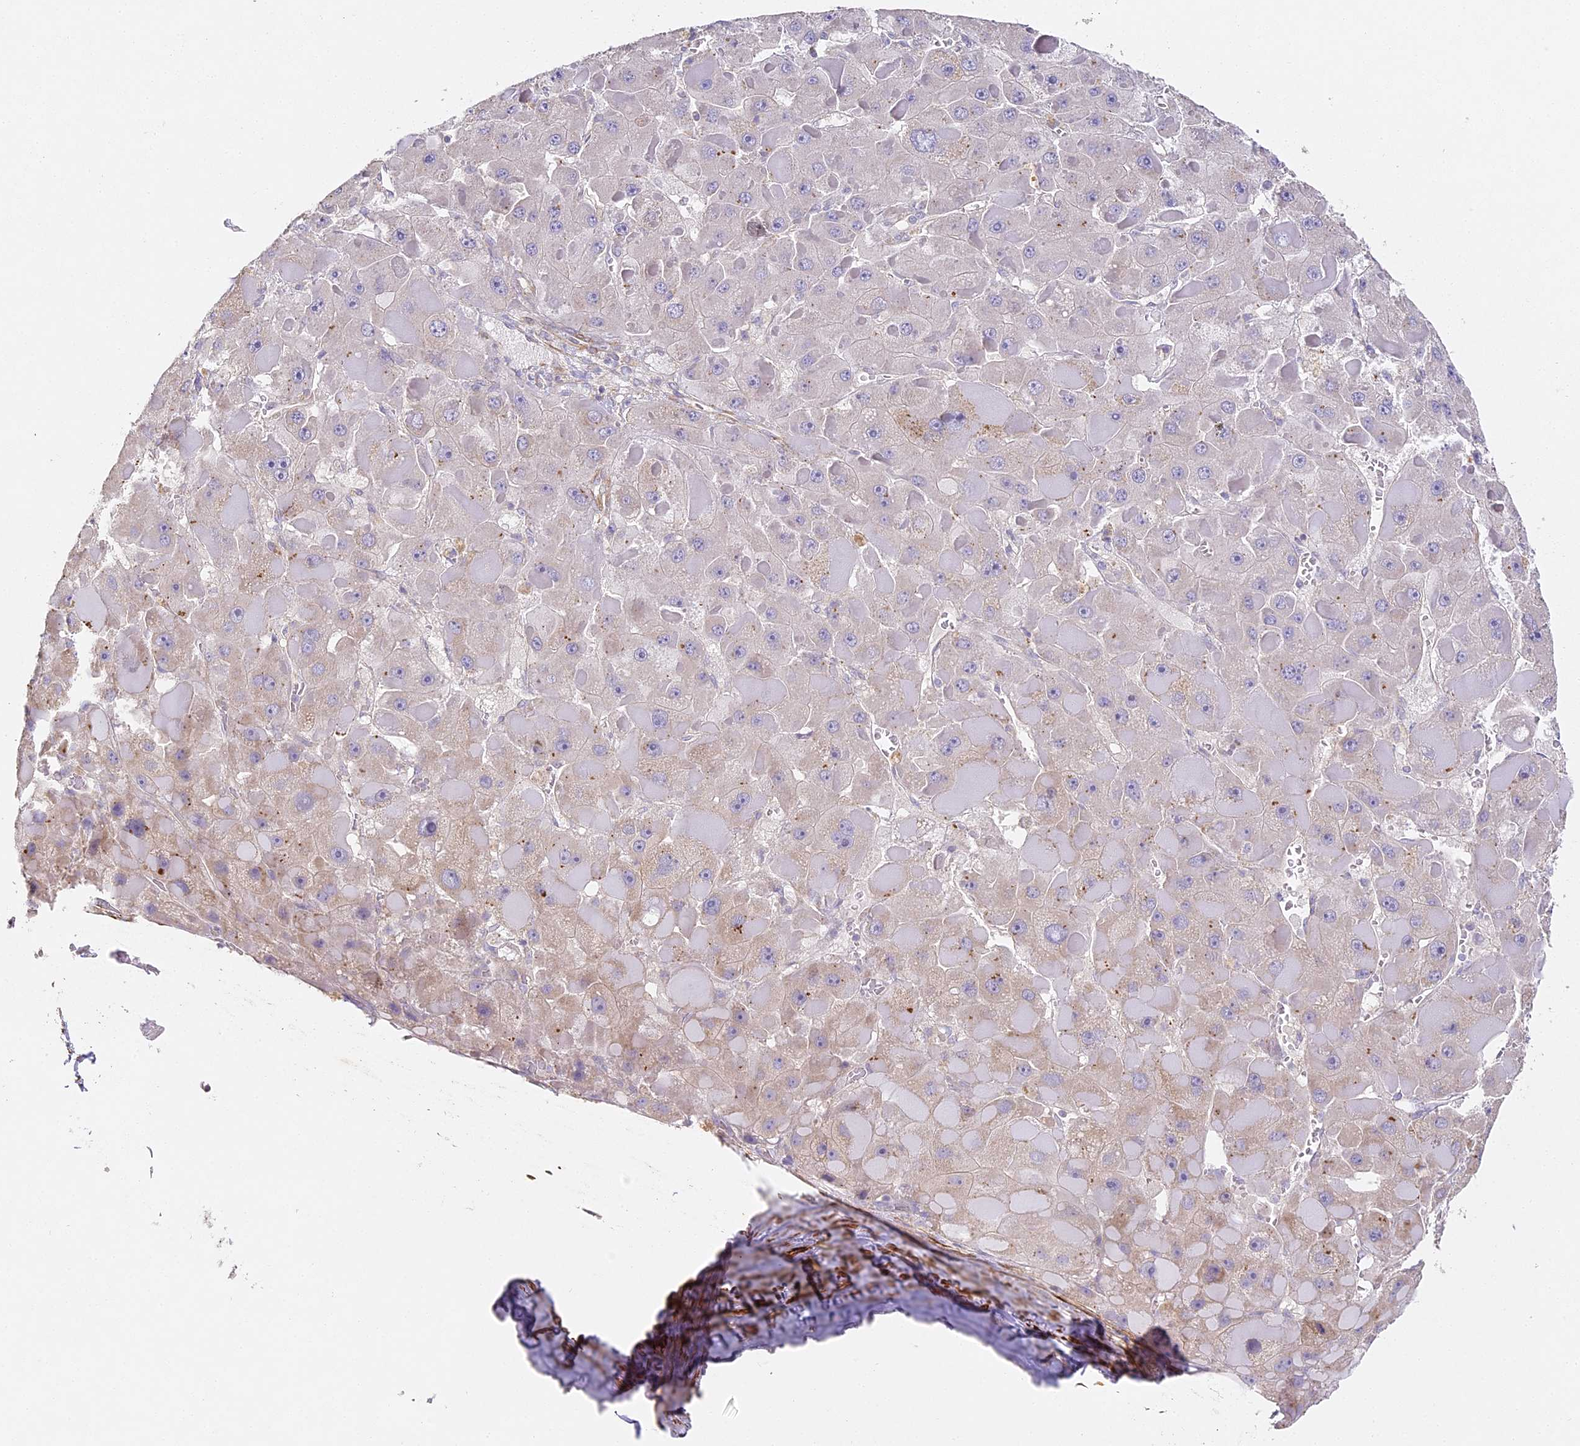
{"staining": {"intensity": "negative", "quantity": "none", "location": "none"}, "tissue": "liver cancer", "cell_type": "Tumor cells", "image_type": "cancer", "snomed": [{"axis": "morphology", "description": "Carcinoma, Hepatocellular, NOS"}, {"axis": "topography", "description": "Liver"}], "caption": "Immunohistochemistry of human hepatocellular carcinoma (liver) reveals no positivity in tumor cells. (DAB (3,3'-diaminobenzidine) IHC with hematoxylin counter stain).", "gene": "MED28", "patient": {"sex": "female", "age": 73}}